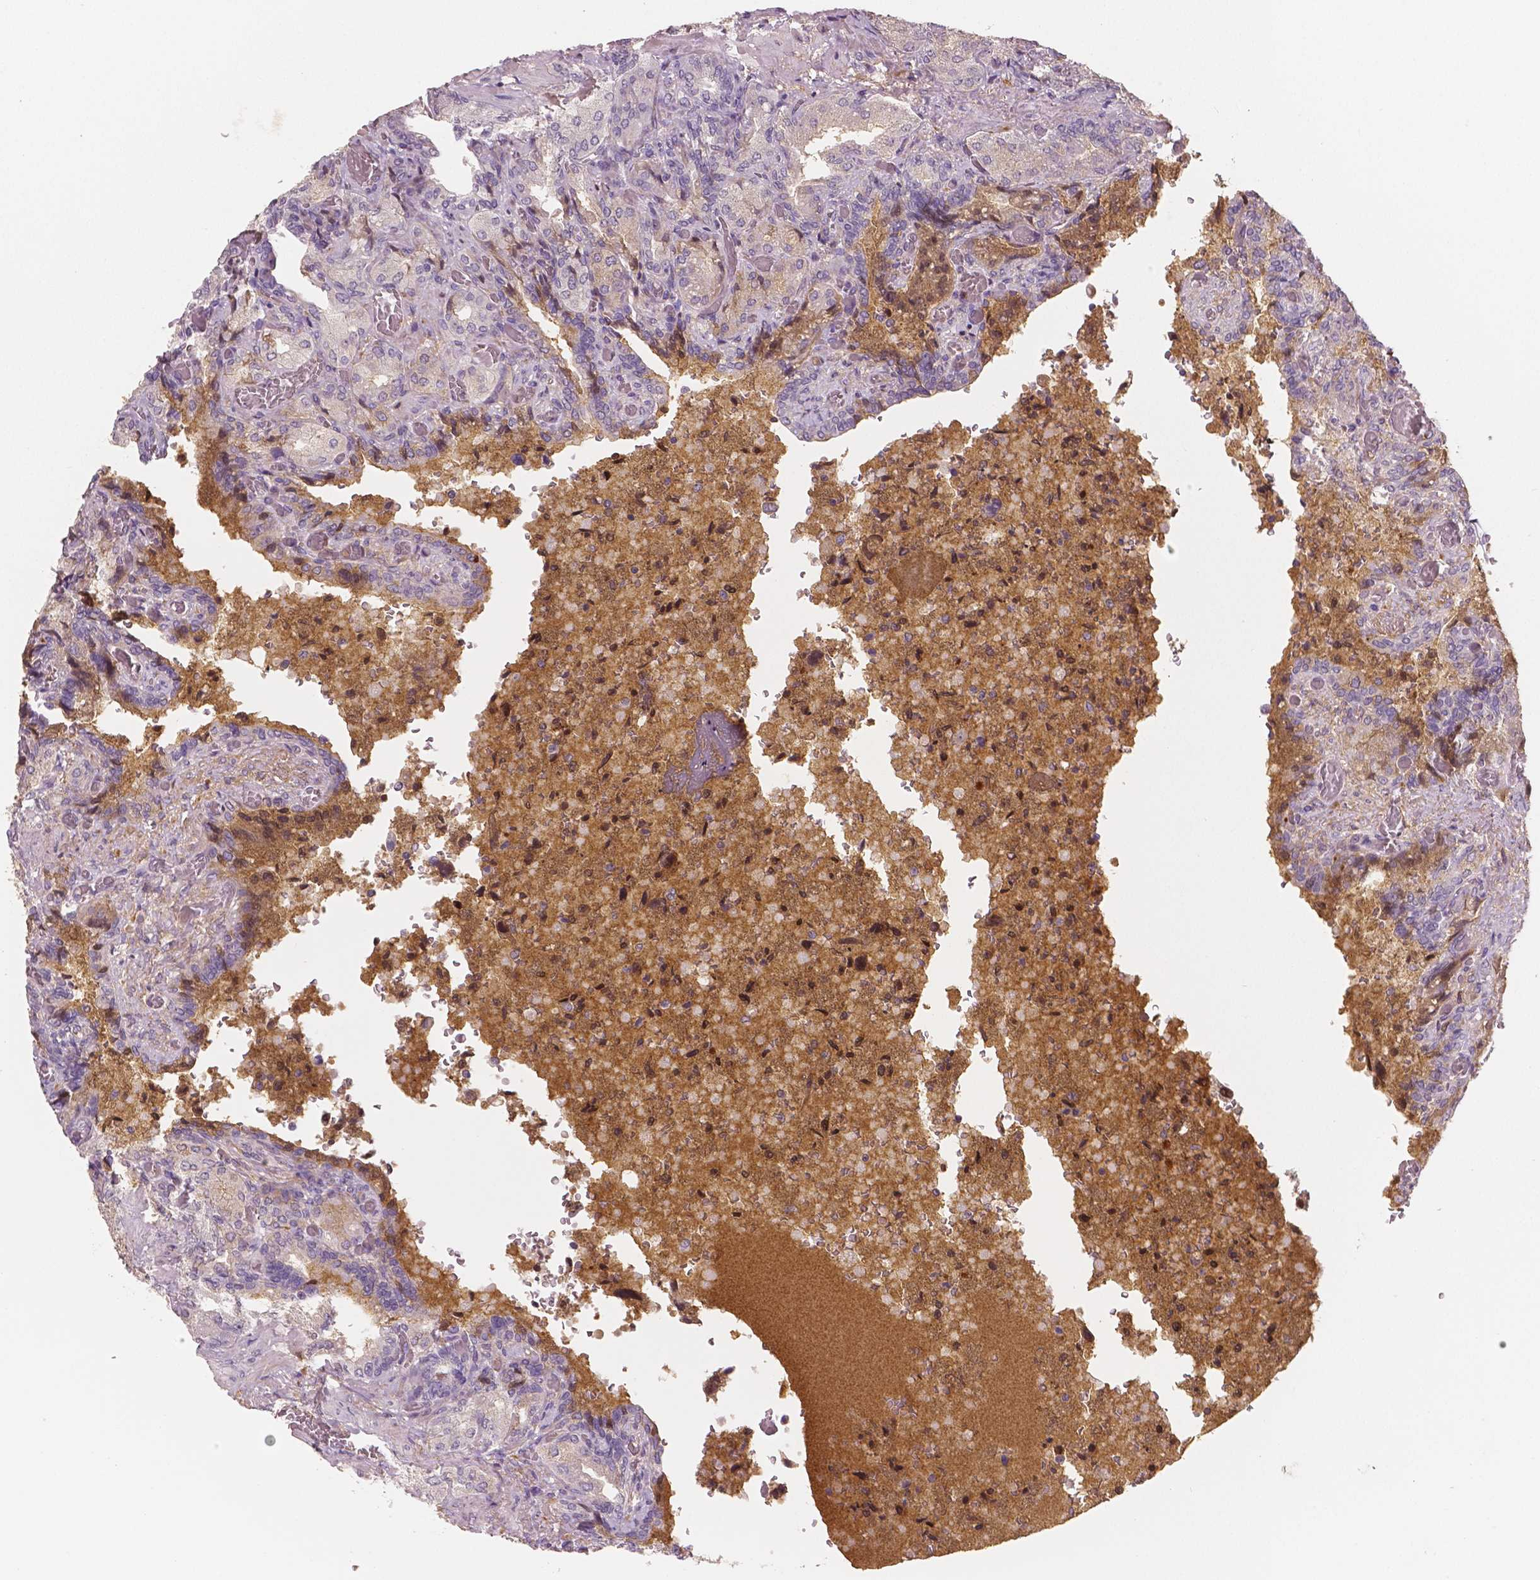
{"staining": {"intensity": "strong", "quantity": "<25%", "location": "cytoplasmic/membranous"}, "tissue": "seminal vesicle", "cell_type": "Glandular cells", "image_type": "normal", "snomed": [{"axis": "morphology", "description": "Normal tissue, NOS"}, {"axis": "topography", "description": "Seminal veicle"}], "caption": "Immunohistochemistry (IHC) (DAB (3,3'-diaminobenzidine)) staining of normal seminal vesicle displays strong cytoplasmic/membranous protein expression in approximately <25% of glandular cells.", "gene": "APOA4", "patient": {"sex": "male", "age": 68}}